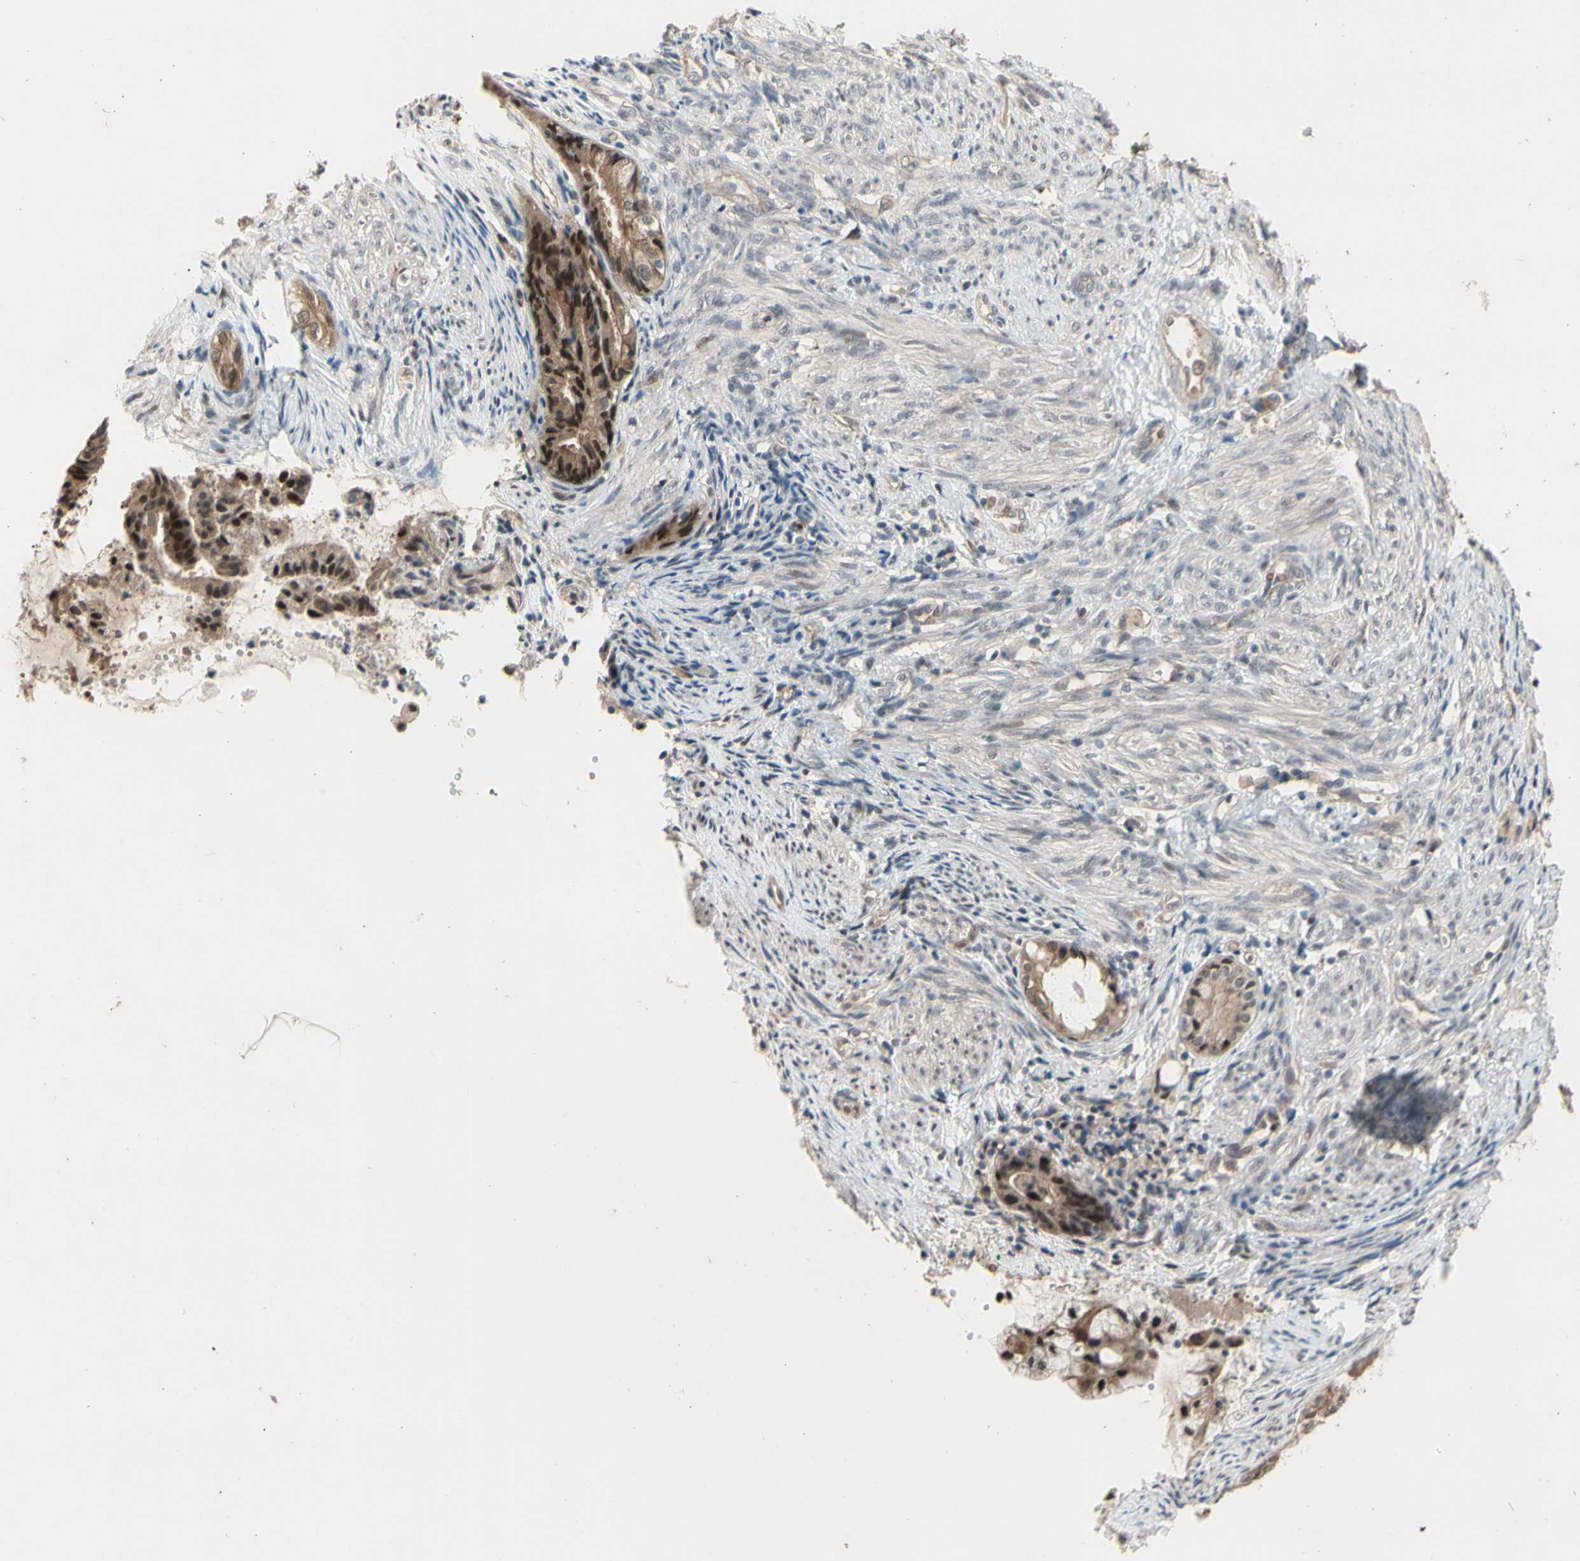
{"staining": {"intensity": "moderate", "quantity": ">75%", "location": "cytoplasmic/membranous"}, "tissue": "endometrial cancer", "cell_type": "Tumor cells", "image_type": "cancer", "snomed": [{"axis": "morphology", "description": "Adenocarcinoma, NOS"}, {"axis": "topography", "description": "Endometrium"}], "caption": "Immunohistochemical staining of human endometrial cancer shows moderate cytoplasmic/membranous protein staining in approximately >75% of tumor cells.", "gene": "NGEF", "patient": {"sex": "female", "age": 86}}